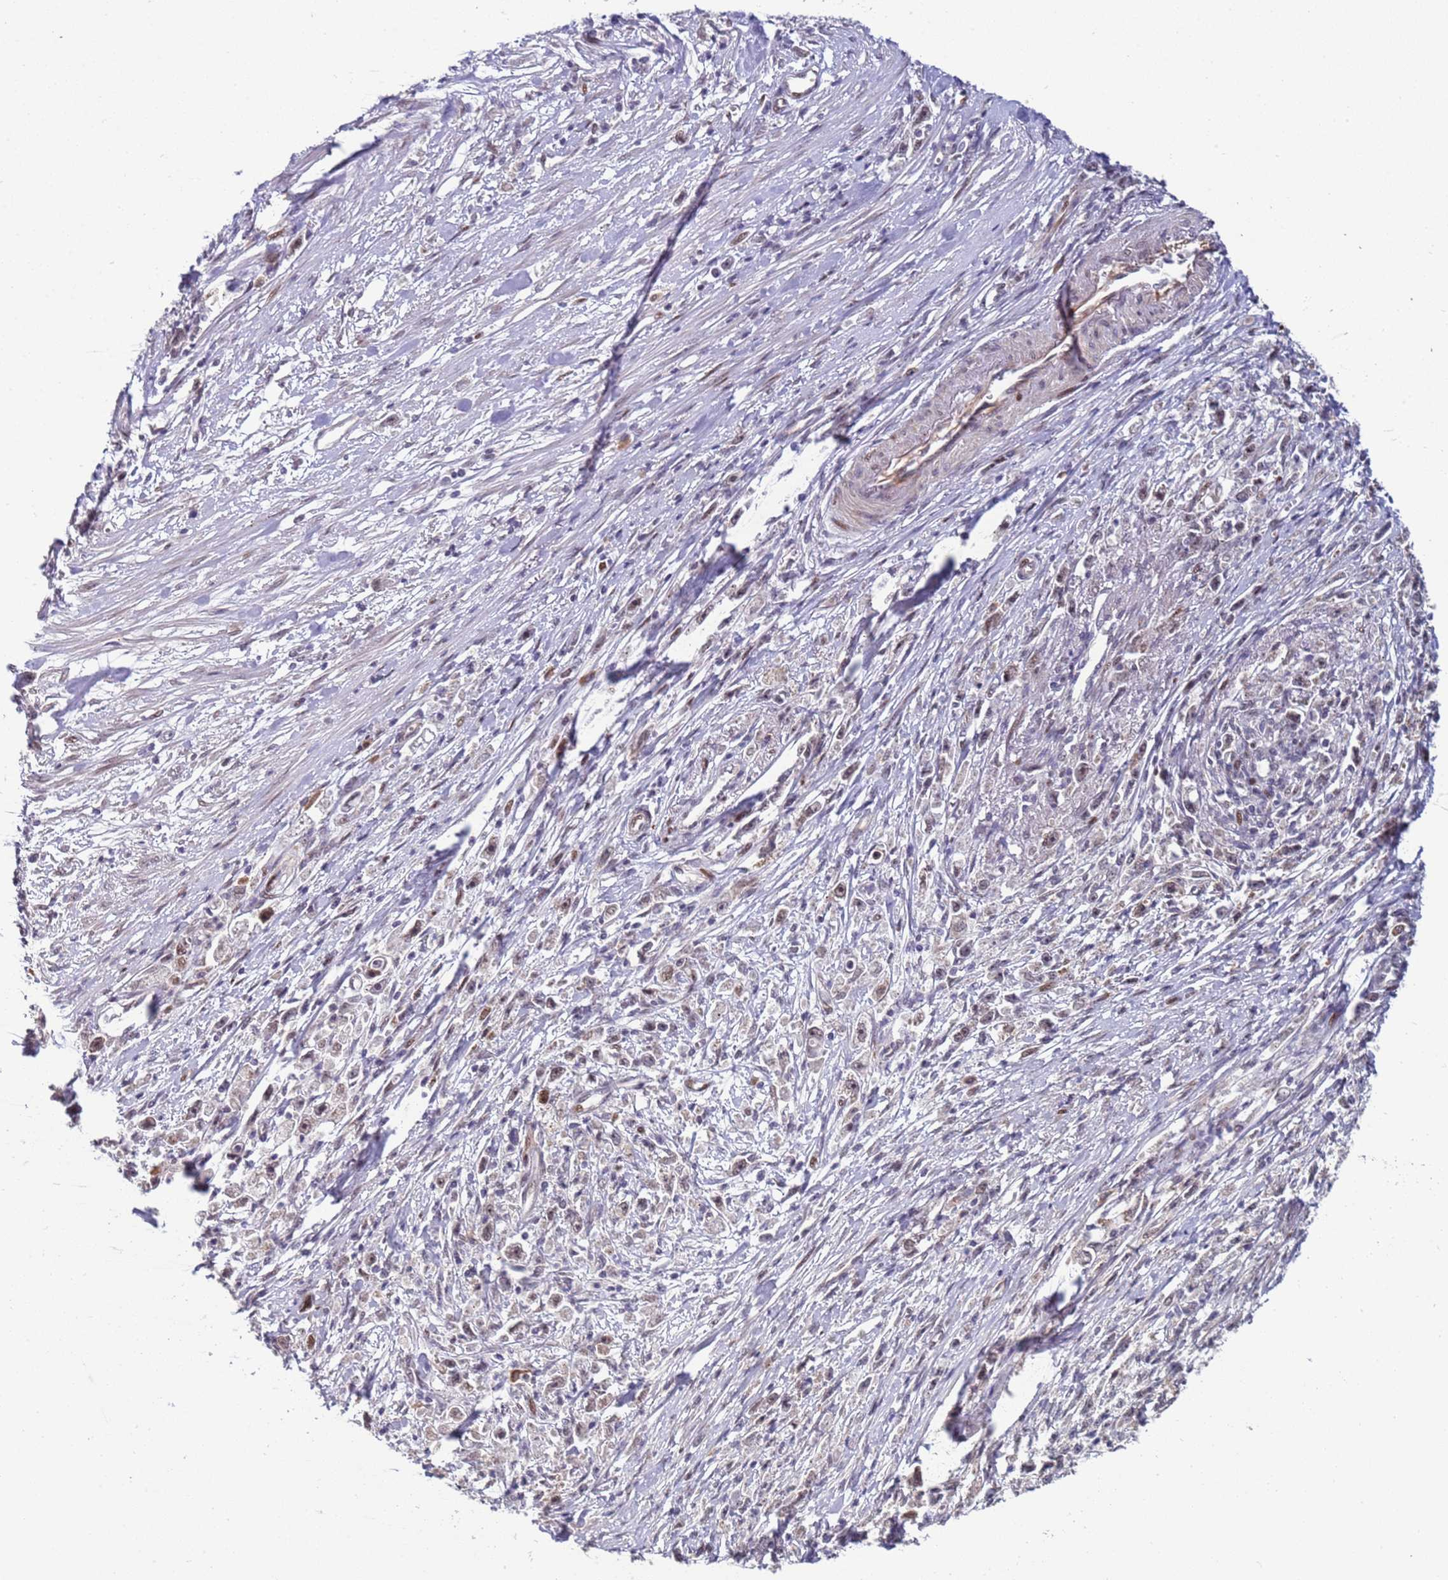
{"staining": {"intensity": "weak", "quantity": "<25%", "location": "nuclear"}, "tissue": "stomach cancer", "cell_type": "Tumor cells", "image_type": "cancer", "snomed": [{"axis": "morphology", "description": "Adenocarcinoma, NOS"}, {"axis": "topography", "description": "Stomach"}], "caption": "Immunohistochemistry (IHC) image of neoplastic tissue: adenocarcinoma (stomach) stained with DAB (3,3'-diaminobenzidine) exhibits no significant protein staining in tumor cells.", "gene": "SHC3", "patient": {"sex": "female", "age": 59}}